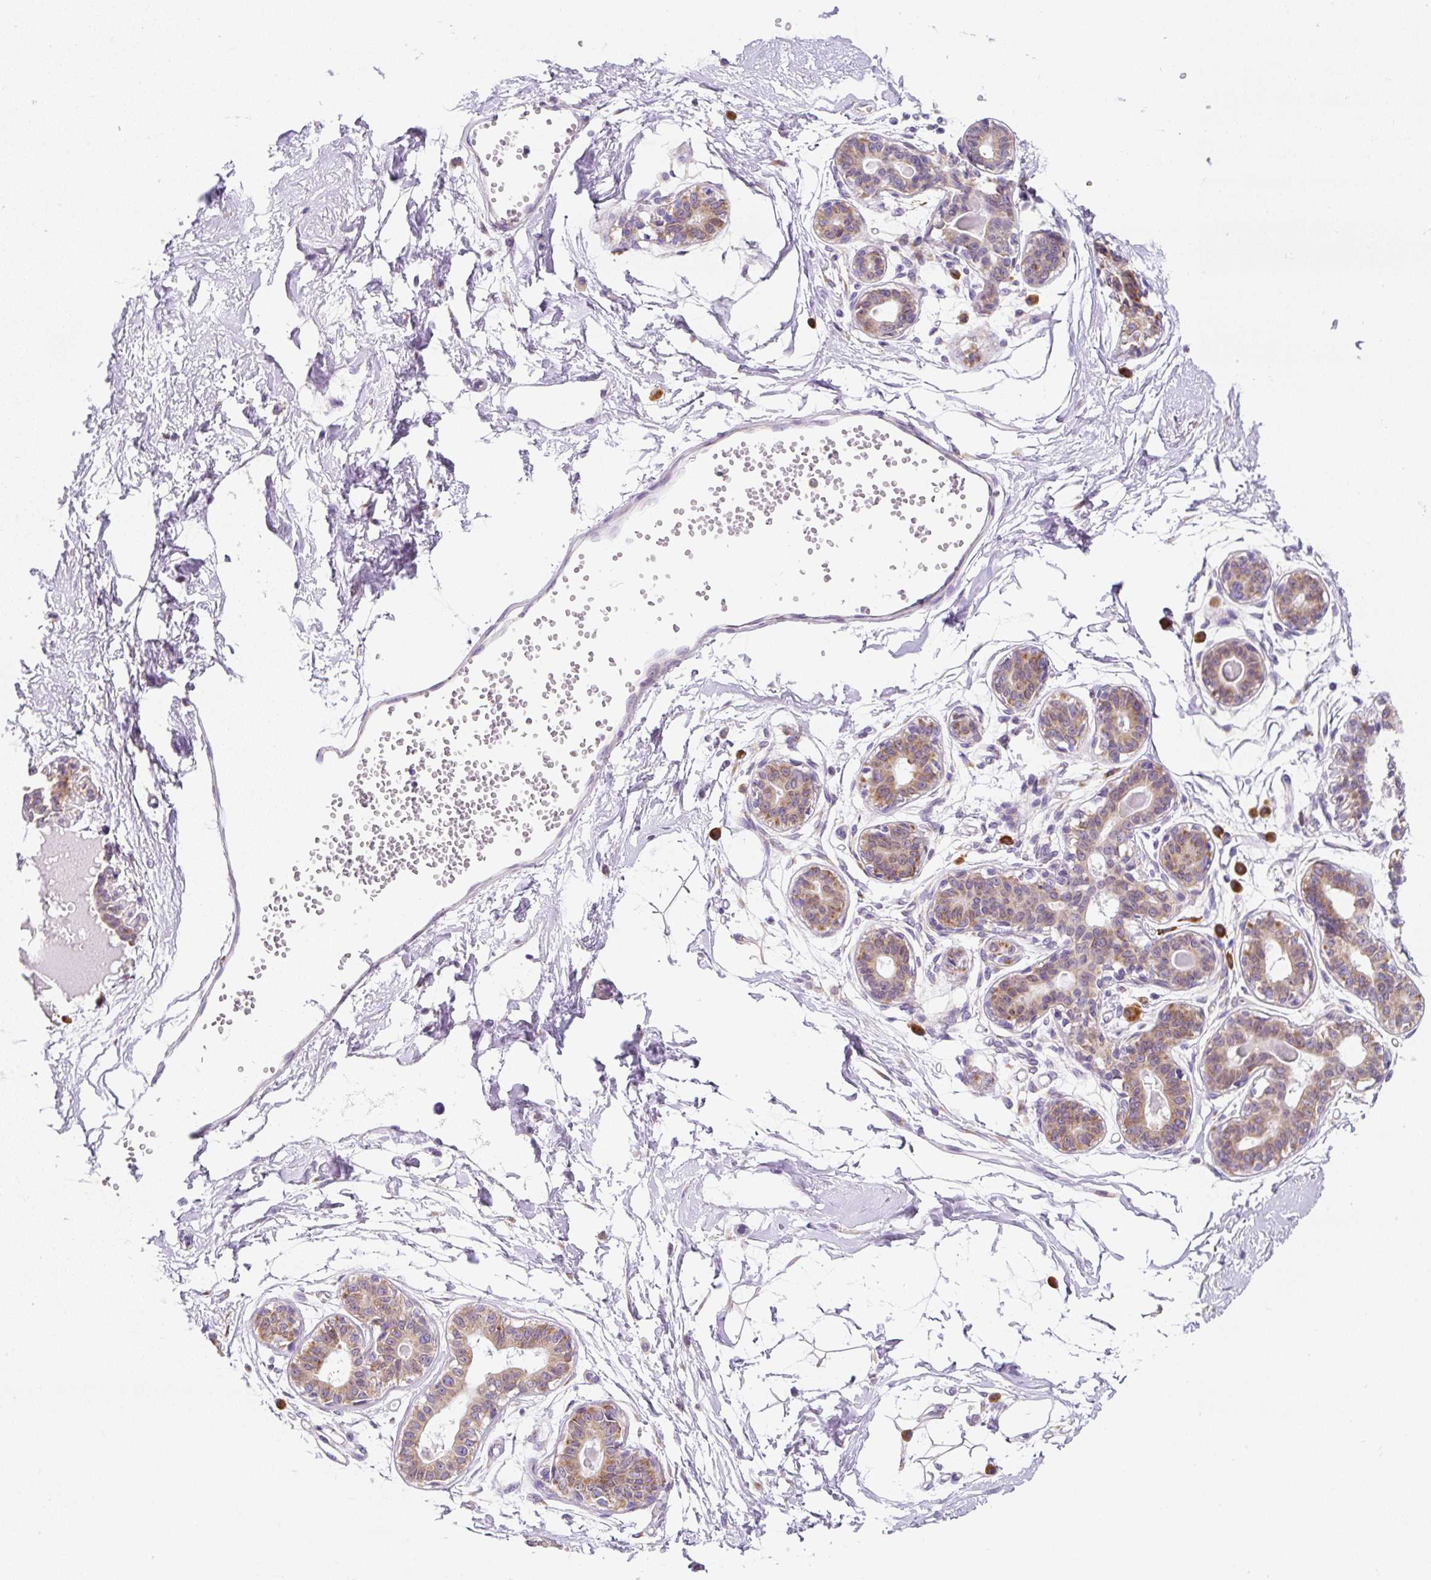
{"staining": {"intensity": "negative", "quantity": "none", "location": "none"}, "tissue": "breast", "cell_type": "Adipocytes", "image_type": "normal", "snomed": [{"axis": "morphology", "description": "Normal tissue, NOS"}, {"axis": "topography", "description": "Breast"}], "caption": "Immunohistochemistry (IHC) histopathology image of benign human breast stained for a protein (brown), which exhibits no staining in adipocytes.", "gene": "DDOST", "patient": {"sex": "female", "age": 45}}